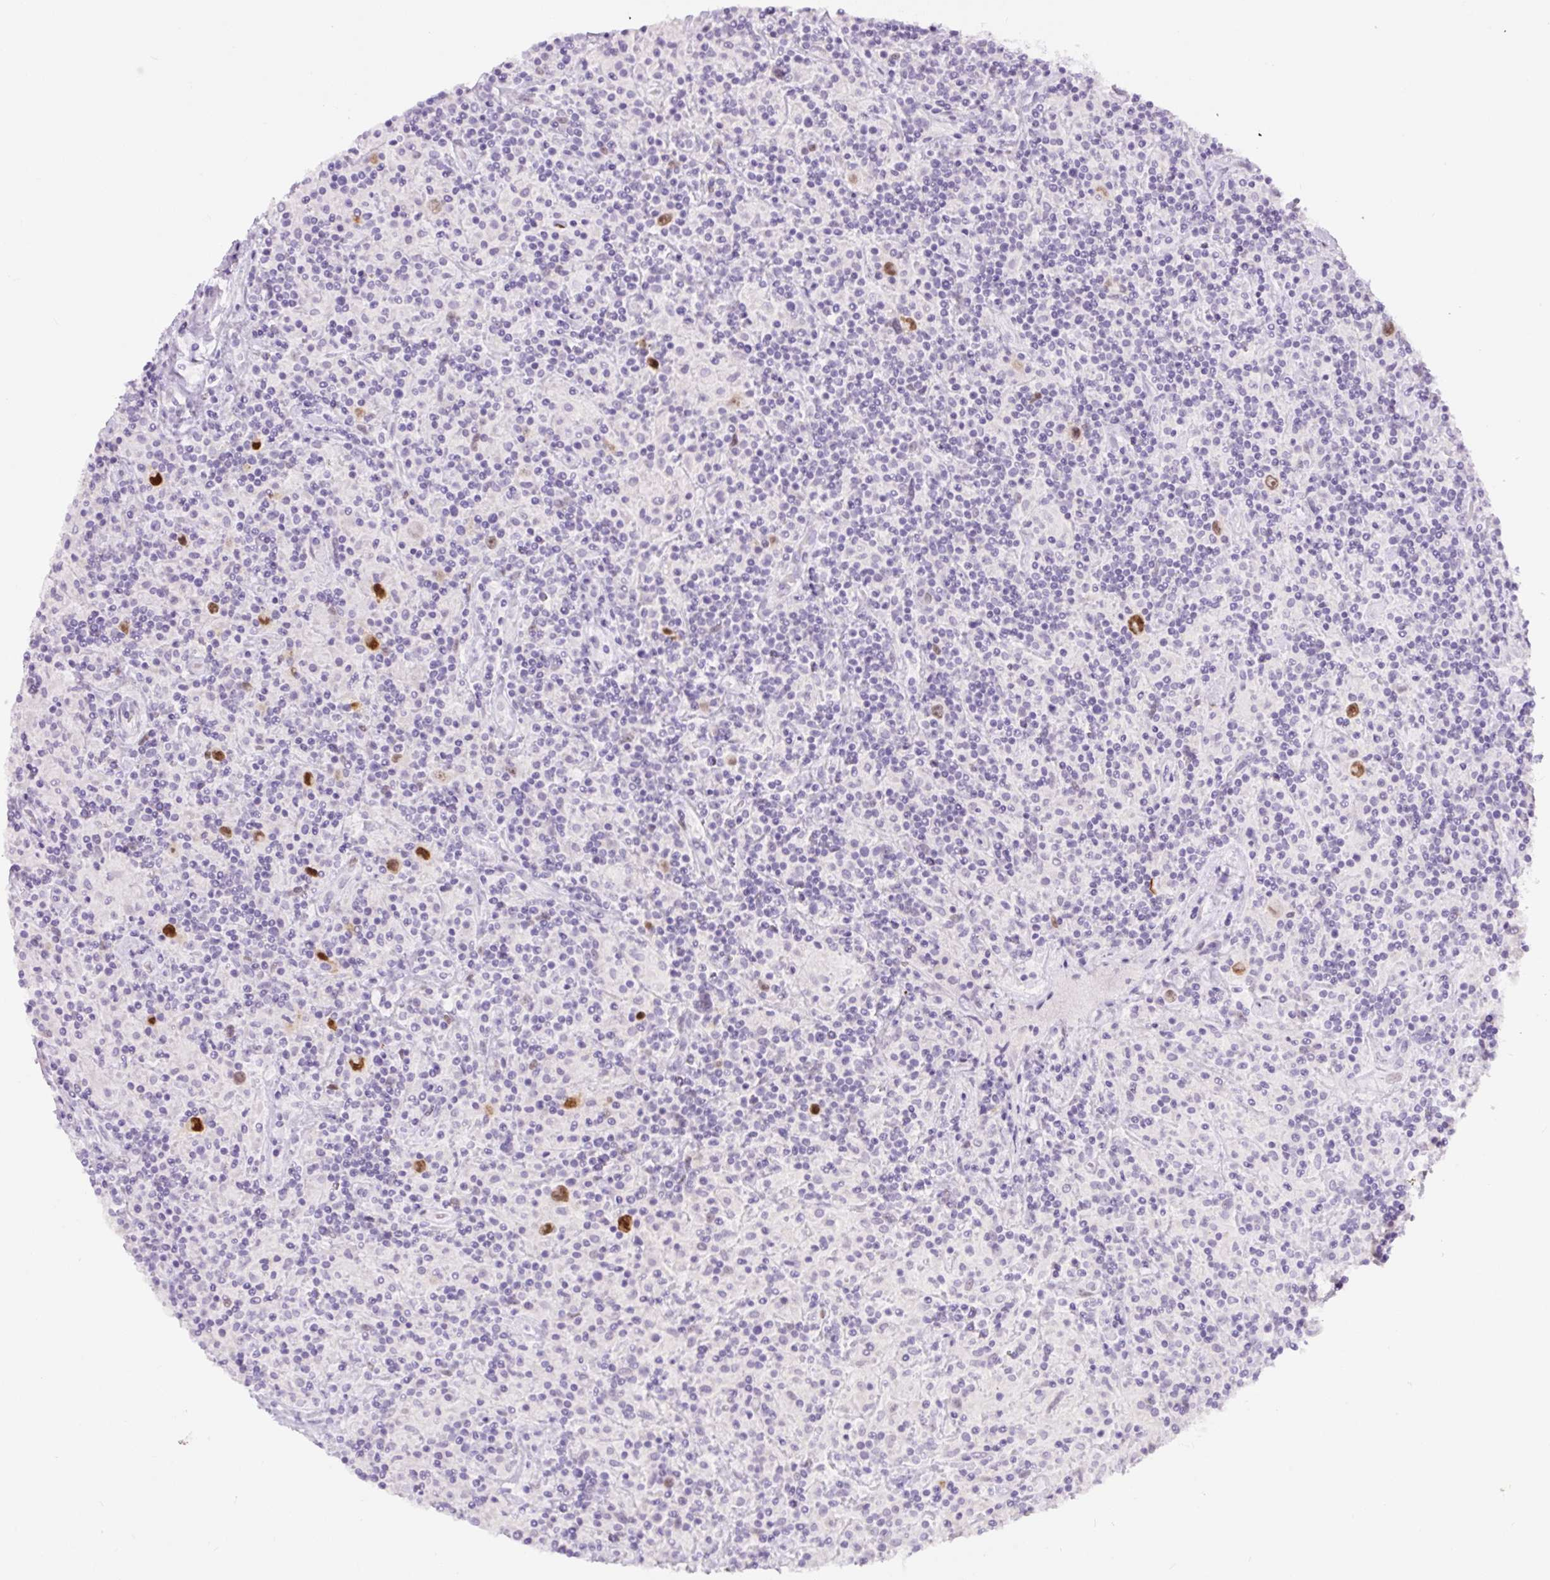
{"staining": {"intensity": "strong", "quantity": ">75%", "location": "nuclear"}, "tissue": "lymphoma", "cell_type": "Tumor cells", "image_type": "cancer", "snomed": [{"axis": "morphology", "description": "Hodgkin's disease, NOS"}, {"axis": "topography", "description": "Lymph node"}], "caption": "Hodgkin's disease tissue demonstrates strong nuclear positivity in about >75% of tumor cells, visualized by immunohistochemistry.", "gene": "SIX1", "patient": {"sex": "male", "age": 70}}